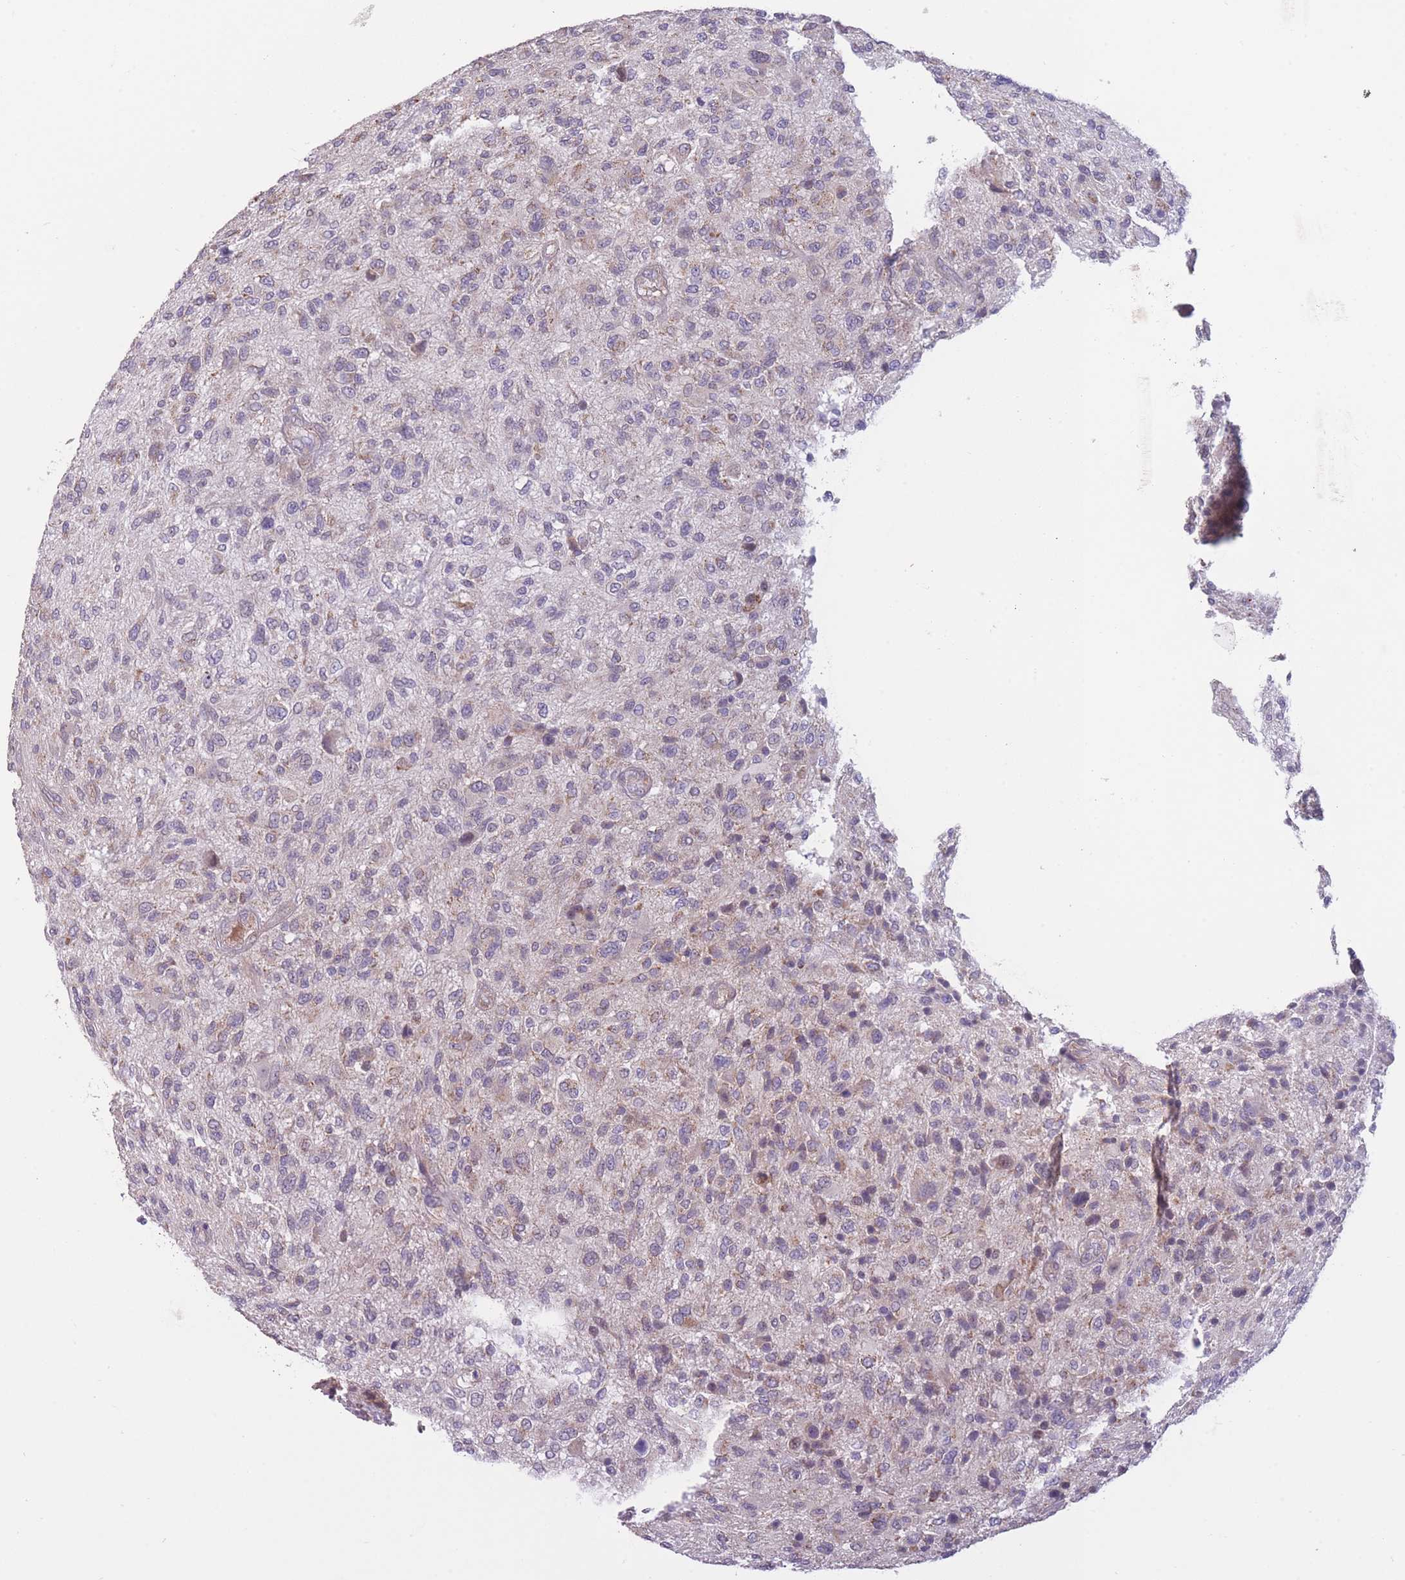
{"staining": {"intensity": "weak", "quantity": "<25%", "location": "cytoplasmic/membranous"}, "tissue": "glioma", "cell_type": "Tumor cells", "image_type": "cancer", "snomed": [{"axis": "morphology", "description": "Glioma, malignant, High grade"}, {"axis": "topography", "description": "Brain"}], "caption": "Malignant glioma (high-grade) was stained to show a protein in brown. There is no significant expression in tumor cells.", "gene": "MRPS18C", "patient": {"sex": "male", "age": 47}}